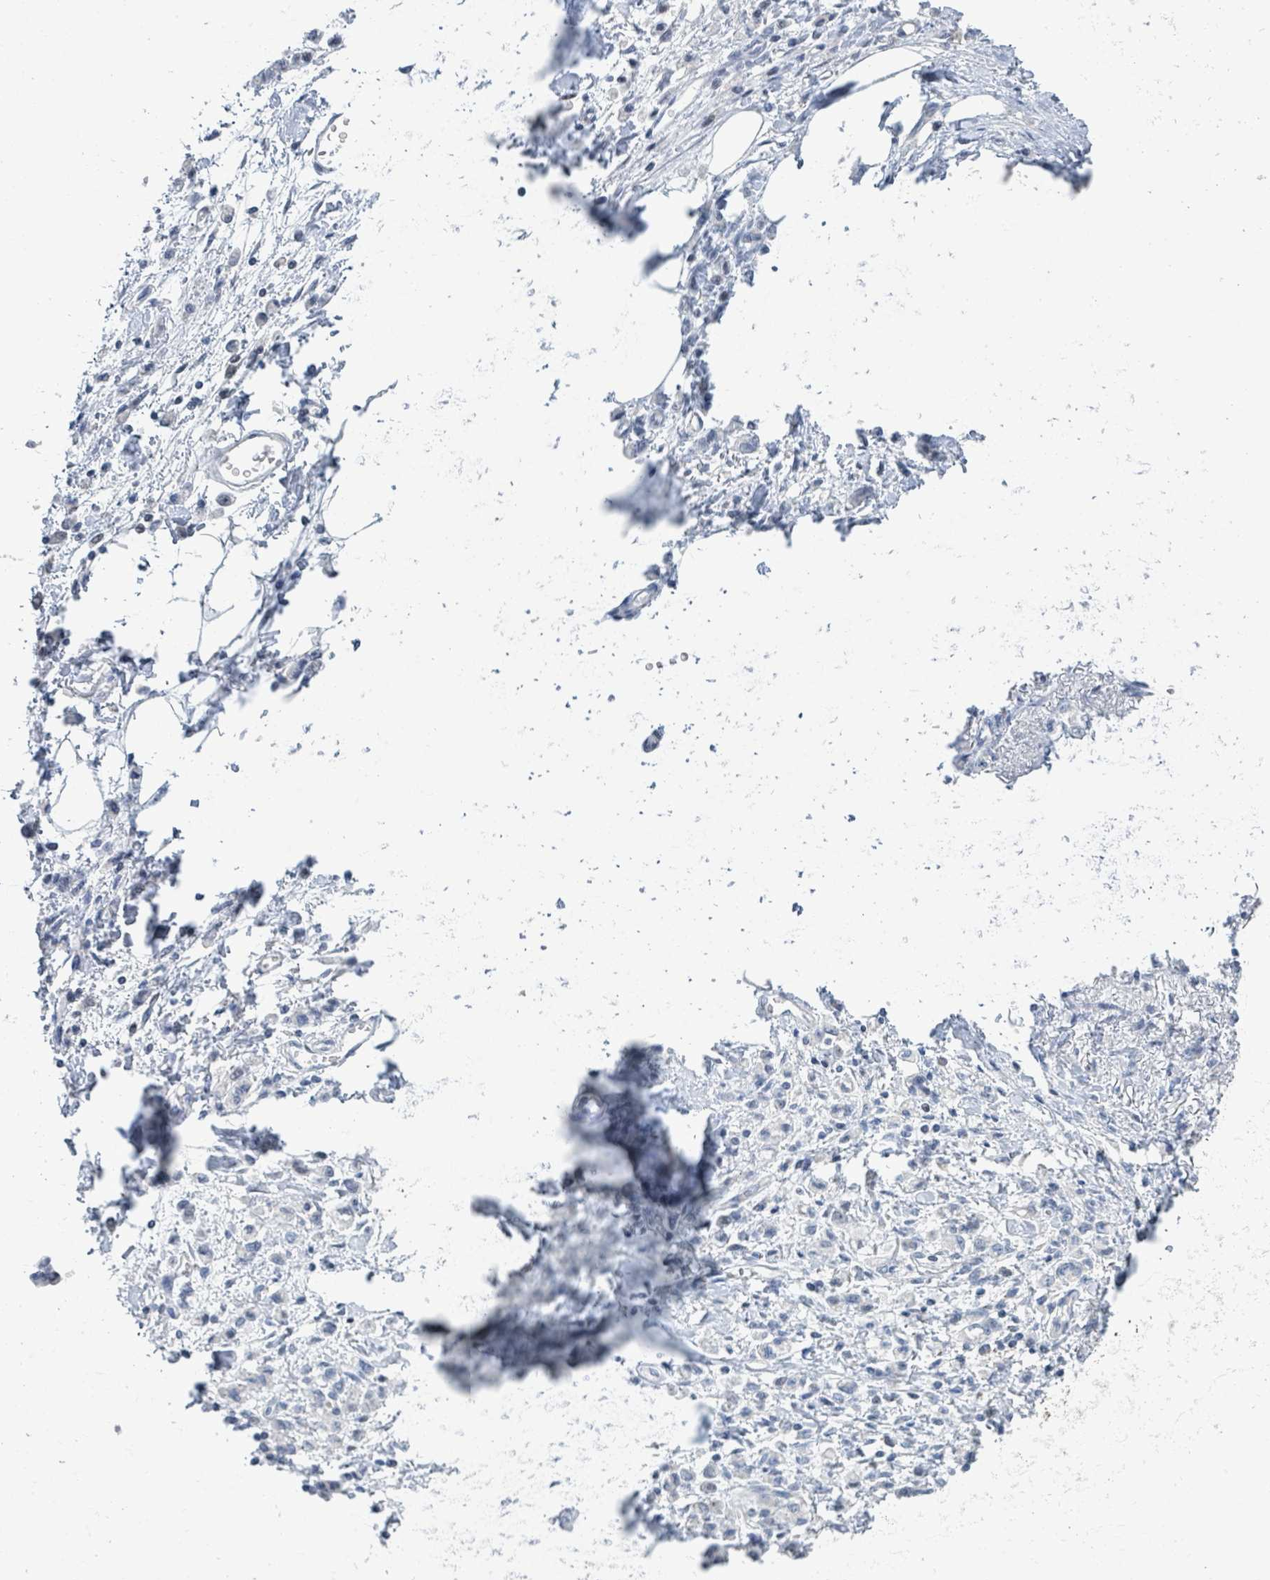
{"staining": {"intensity": "negative", "quantity": "none", "location": "none"}, "tissue": "stomach cancer", "cell_type": "Tumor cells", "image_type": "cancer", "snomed": [{"axis": "morphology", "description": "Adenocarcinoma, NOS"}, {"axis": "topography", "description": "Stomach"}], "caption": "High magnification brightfield microscopy of stomach cancer stained with DAB (brown) and counterstained with hematoxylin (blue): tumor cells show no significant staining.", "gene": "DGKZ", "patient": {"sex": "male", "age": 77}}